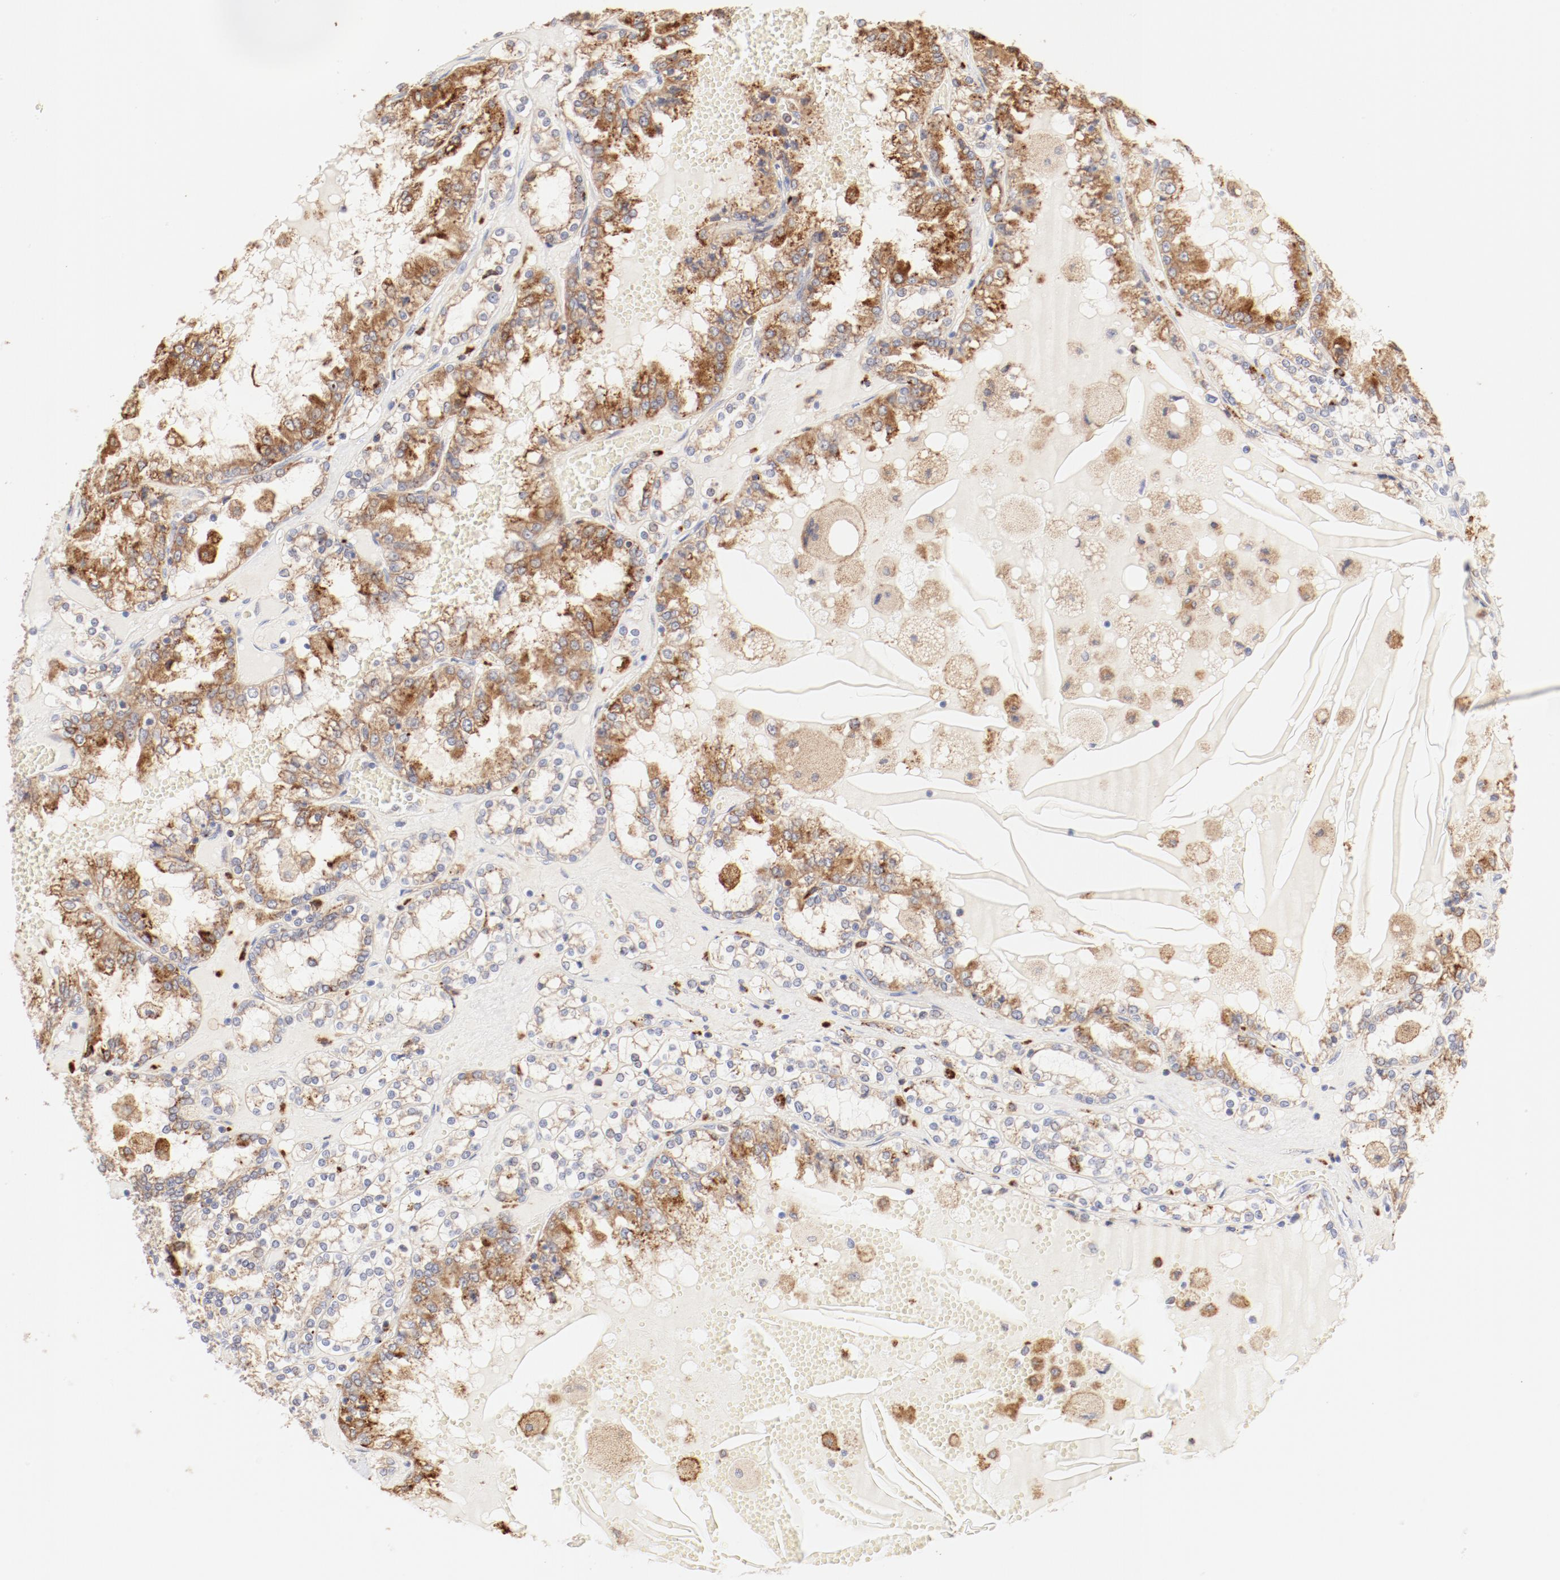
{"staining": {"intensity": "moderate", "quantity": ">75%", "location": "cytoplasmic/membranous"}, "tissue": "renal cancer", "cell_type": "Tumor cells", "image_type": "cancer", "snomed": [{"axis": "morphology", "description": "Adenocarcinoma, NOS"}, {"axis": "topography", "description": "Kidney"}], "caption": "Brown immunohistochemical staining in renal cancer exhibits moderate cytoplasmic/membranous expression in approximately >75% of tumor cells.", "gene": "CTSH", "patient": {"sex": "female", "age": 56}}